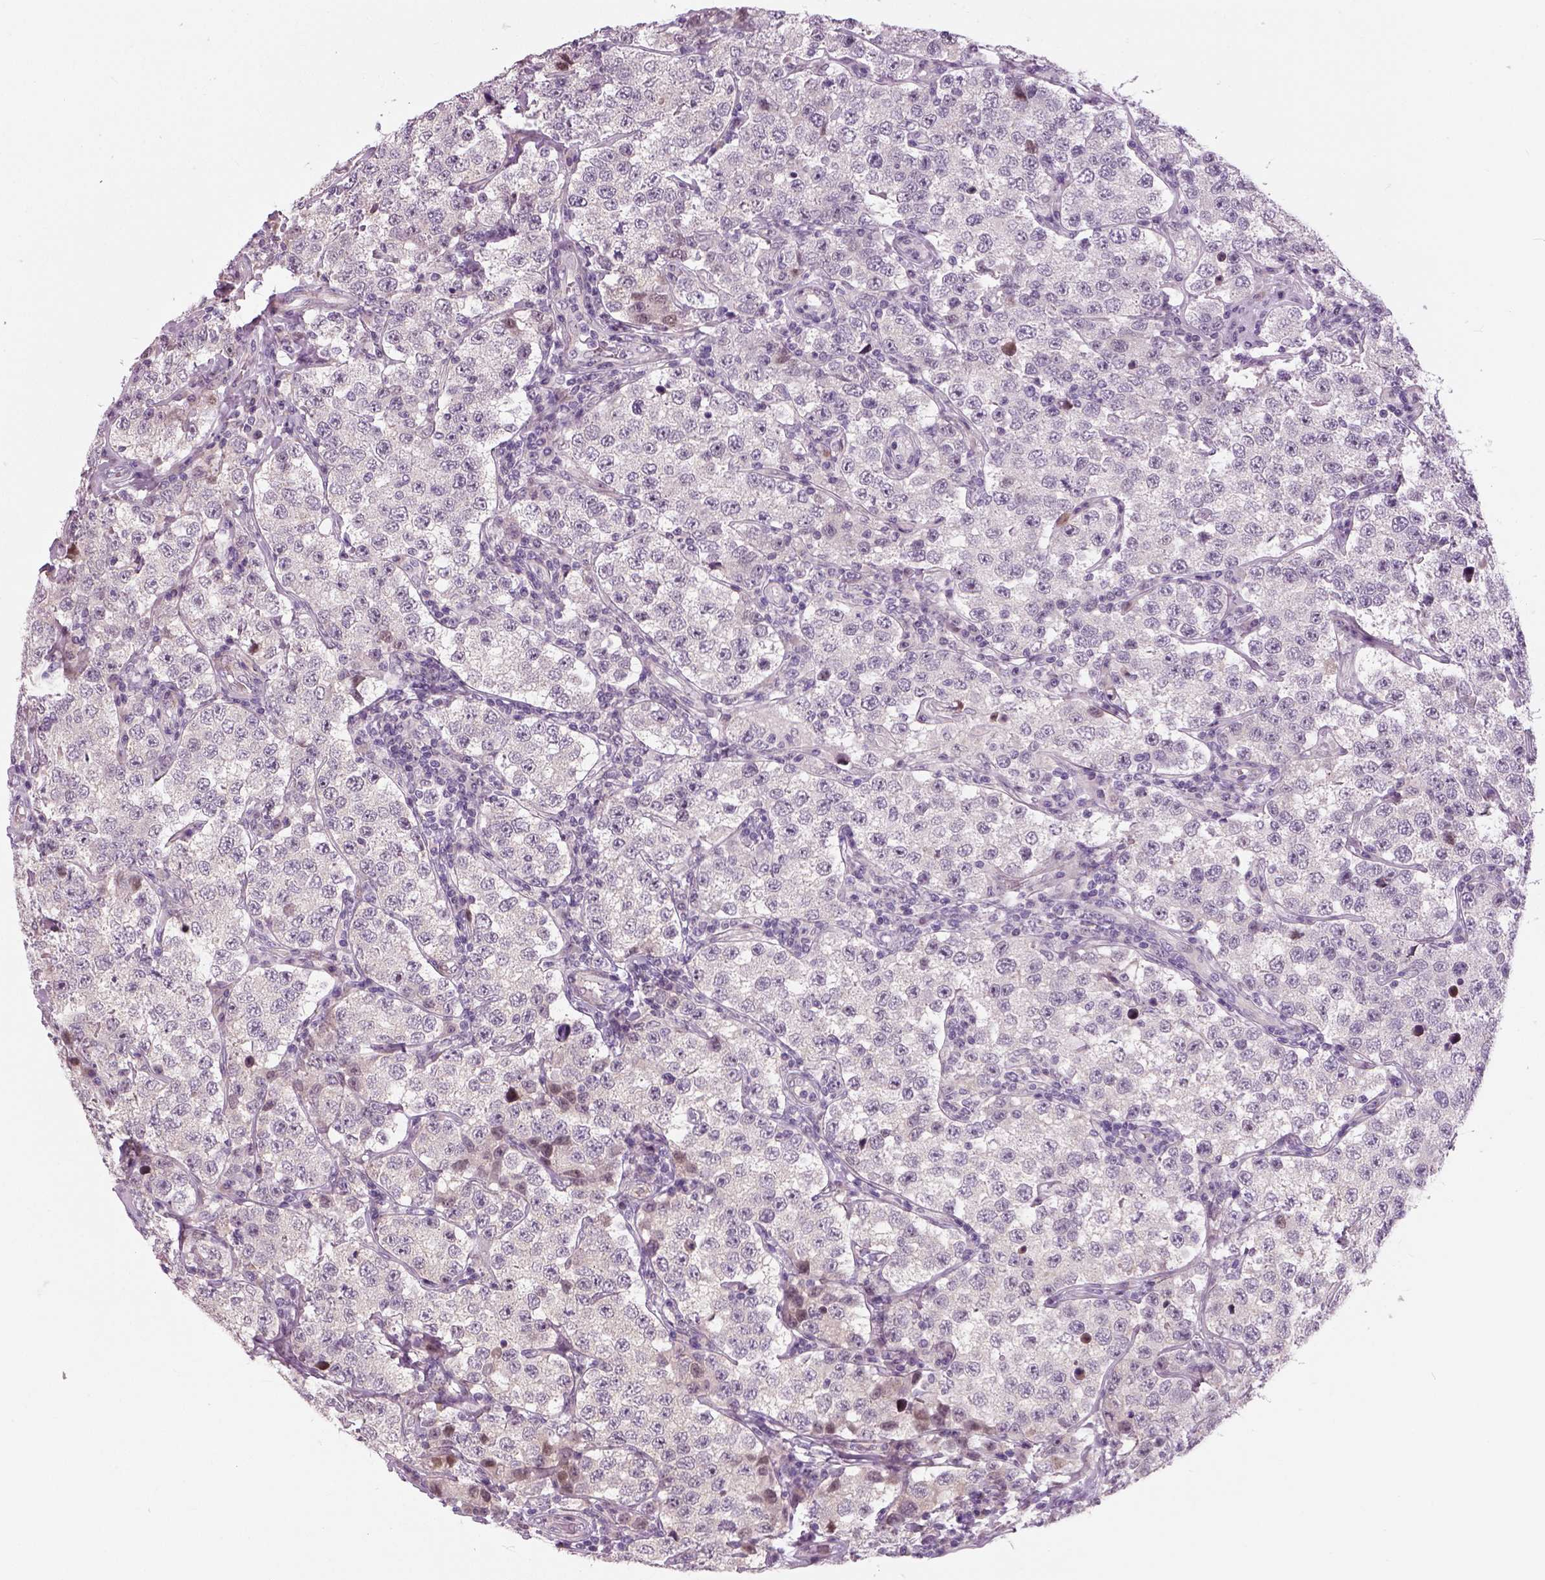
{"staining": {"intensity": "negative", "quantity": "none", "location": "none"}, "tissue": "testis cancer", "cell_type": "Tumor cells", "image_type": "cancer", "snomed": [{"axis": "morphology", "description": "Seminoma, NOS"}, {"axis": "topography", "description": "Testis"}], "caption": "Photomicrograph shows no protein expression in tumor cells of testis cancer tissue.", "gene": "NECAB1", "patient": {"sex": "male", "age": 34}}